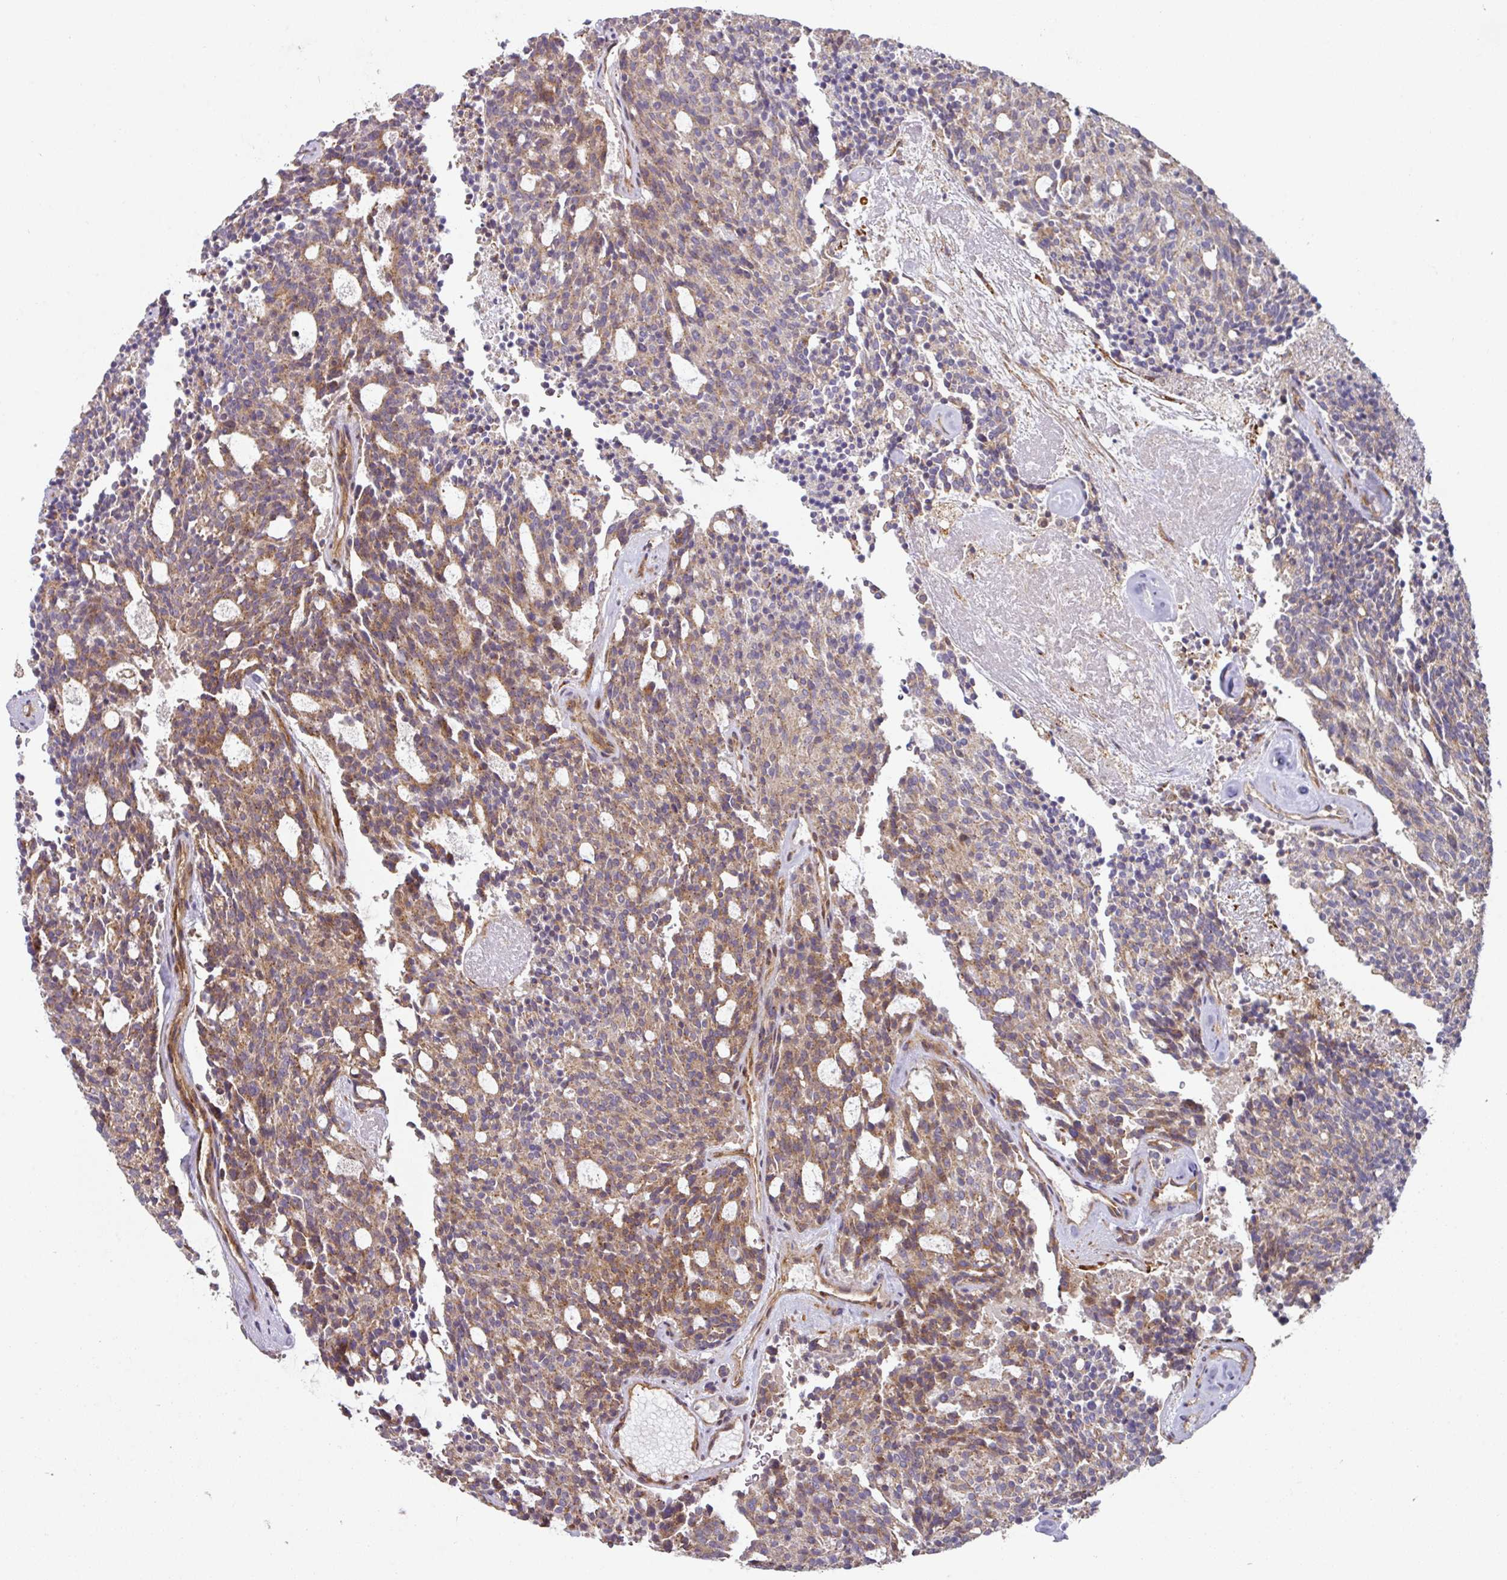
{"staining": {"intensity": "moderate", "quantity": "25%-75%", "location": "cytoplasmic/membranous"}, "tissue": "carcinoid", "cell_type": "Tumor cells", "image_type": "cancer", "snomed": [{"axis": "morphology", "description": "Carcinoid, malignant, NOS"}, {"axis": "topography", "description": "Pancreas"}], "caption": "A micrograph of carcinoid (malignant) stained for a protein reveals moderate cytoplasmic/membranous brown staining in tumor cells. (DAB = brown stain, brightfield microscopy at high magnification).", "gene": "CASP2", "patient": {"sex": "female", "age": 54}}